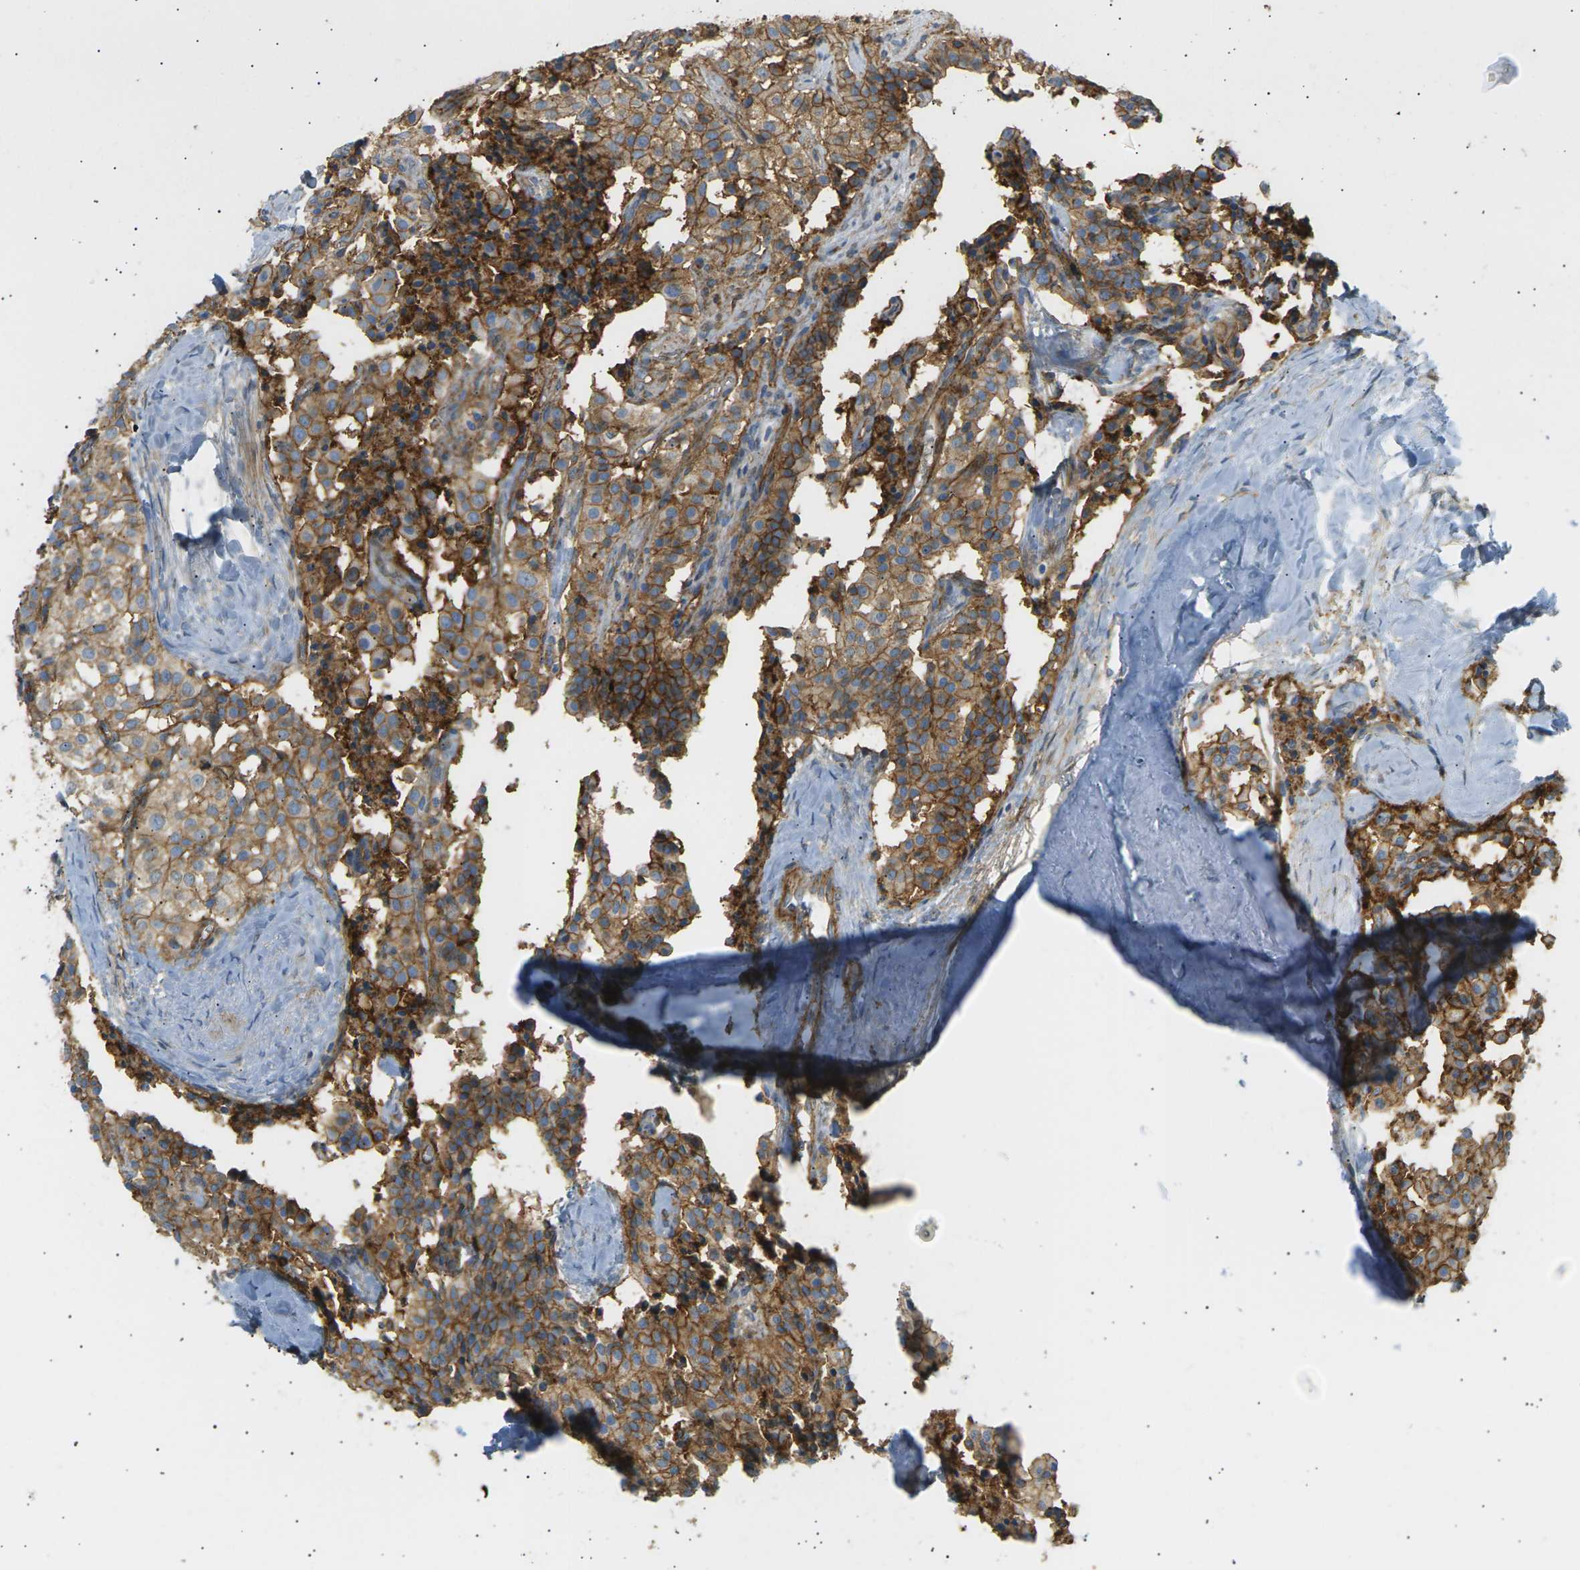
{"staining": {"intensity": "moderate", "quantity": ">75%", "location": "cytoplasmic/membranous"}, "tissue": "carcinoid", "cell_type": "Tumor cells", "image_type": "cancer", "snomed": [{"axis": "morphology", "description": "Carcinoid, malignant, NOS"}, {"axis": "topography", "description": "Lung"}], "caption": "Human carcinoid stained with a protein marker reveals moderate staining in tumor cells.", "gene": "ATP2B4", "patient": {"sex": "male", "age": 30}}